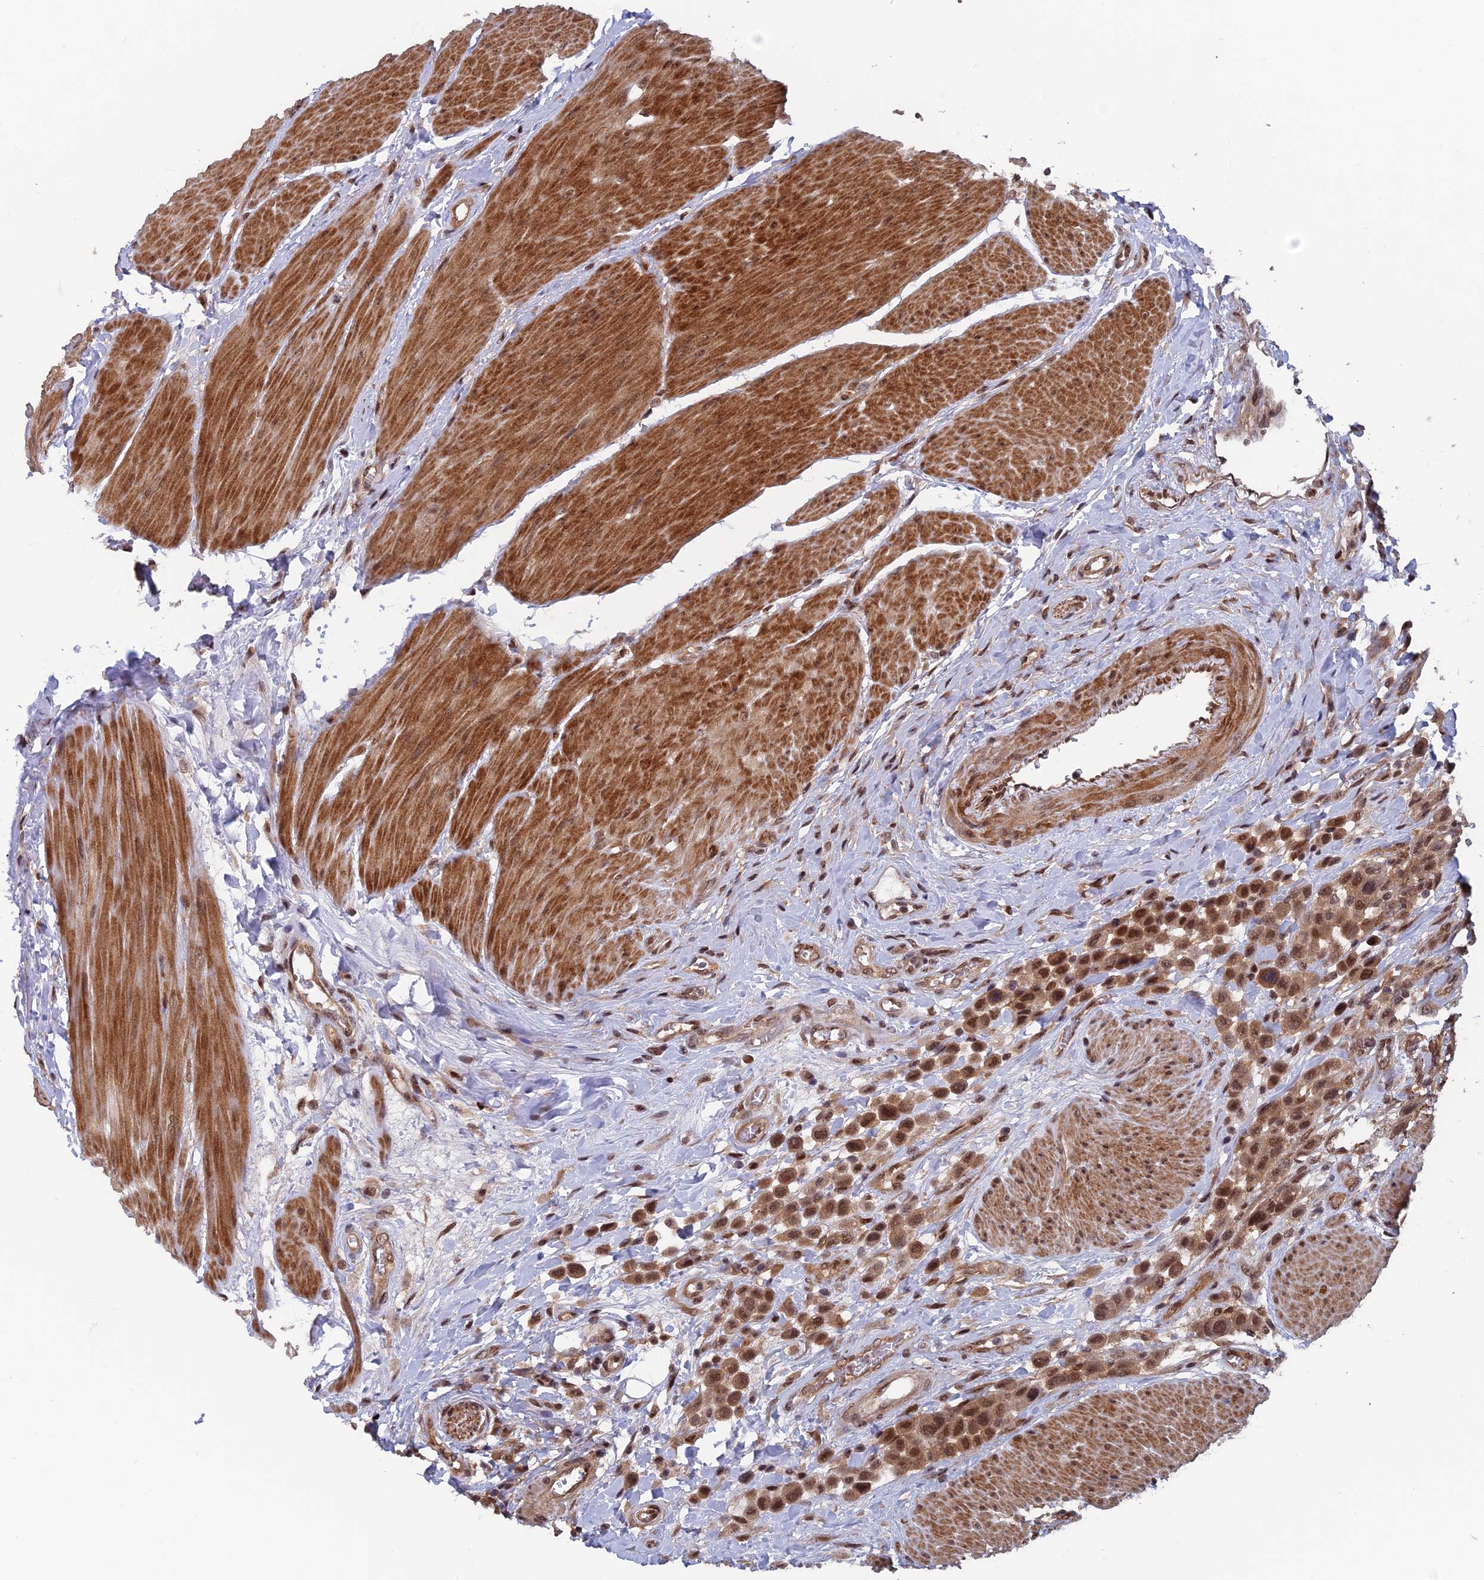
{"staining": {"intensity": "moderate", "quantity": ">75%", "location": "cytoplasmic/membranous,nuclear"}, "tissue": "urothelial cancer", "cell_type": "Tumor cells", "image_type": "cancer", "snomed": [{"axis": "morphology", "description": "Urothelial carcinoma, High grade"}, {"axis": "topography", "description": "Urinary bladder"}], "caption": "Urothelial cancer stained with IHC demonstrates moderate cytoplasmic/membranous and nuclear expression in approximately >75% of tumor cells.", "gene": "FAM53C", "patient": {"sex": "male", "age": 50}}